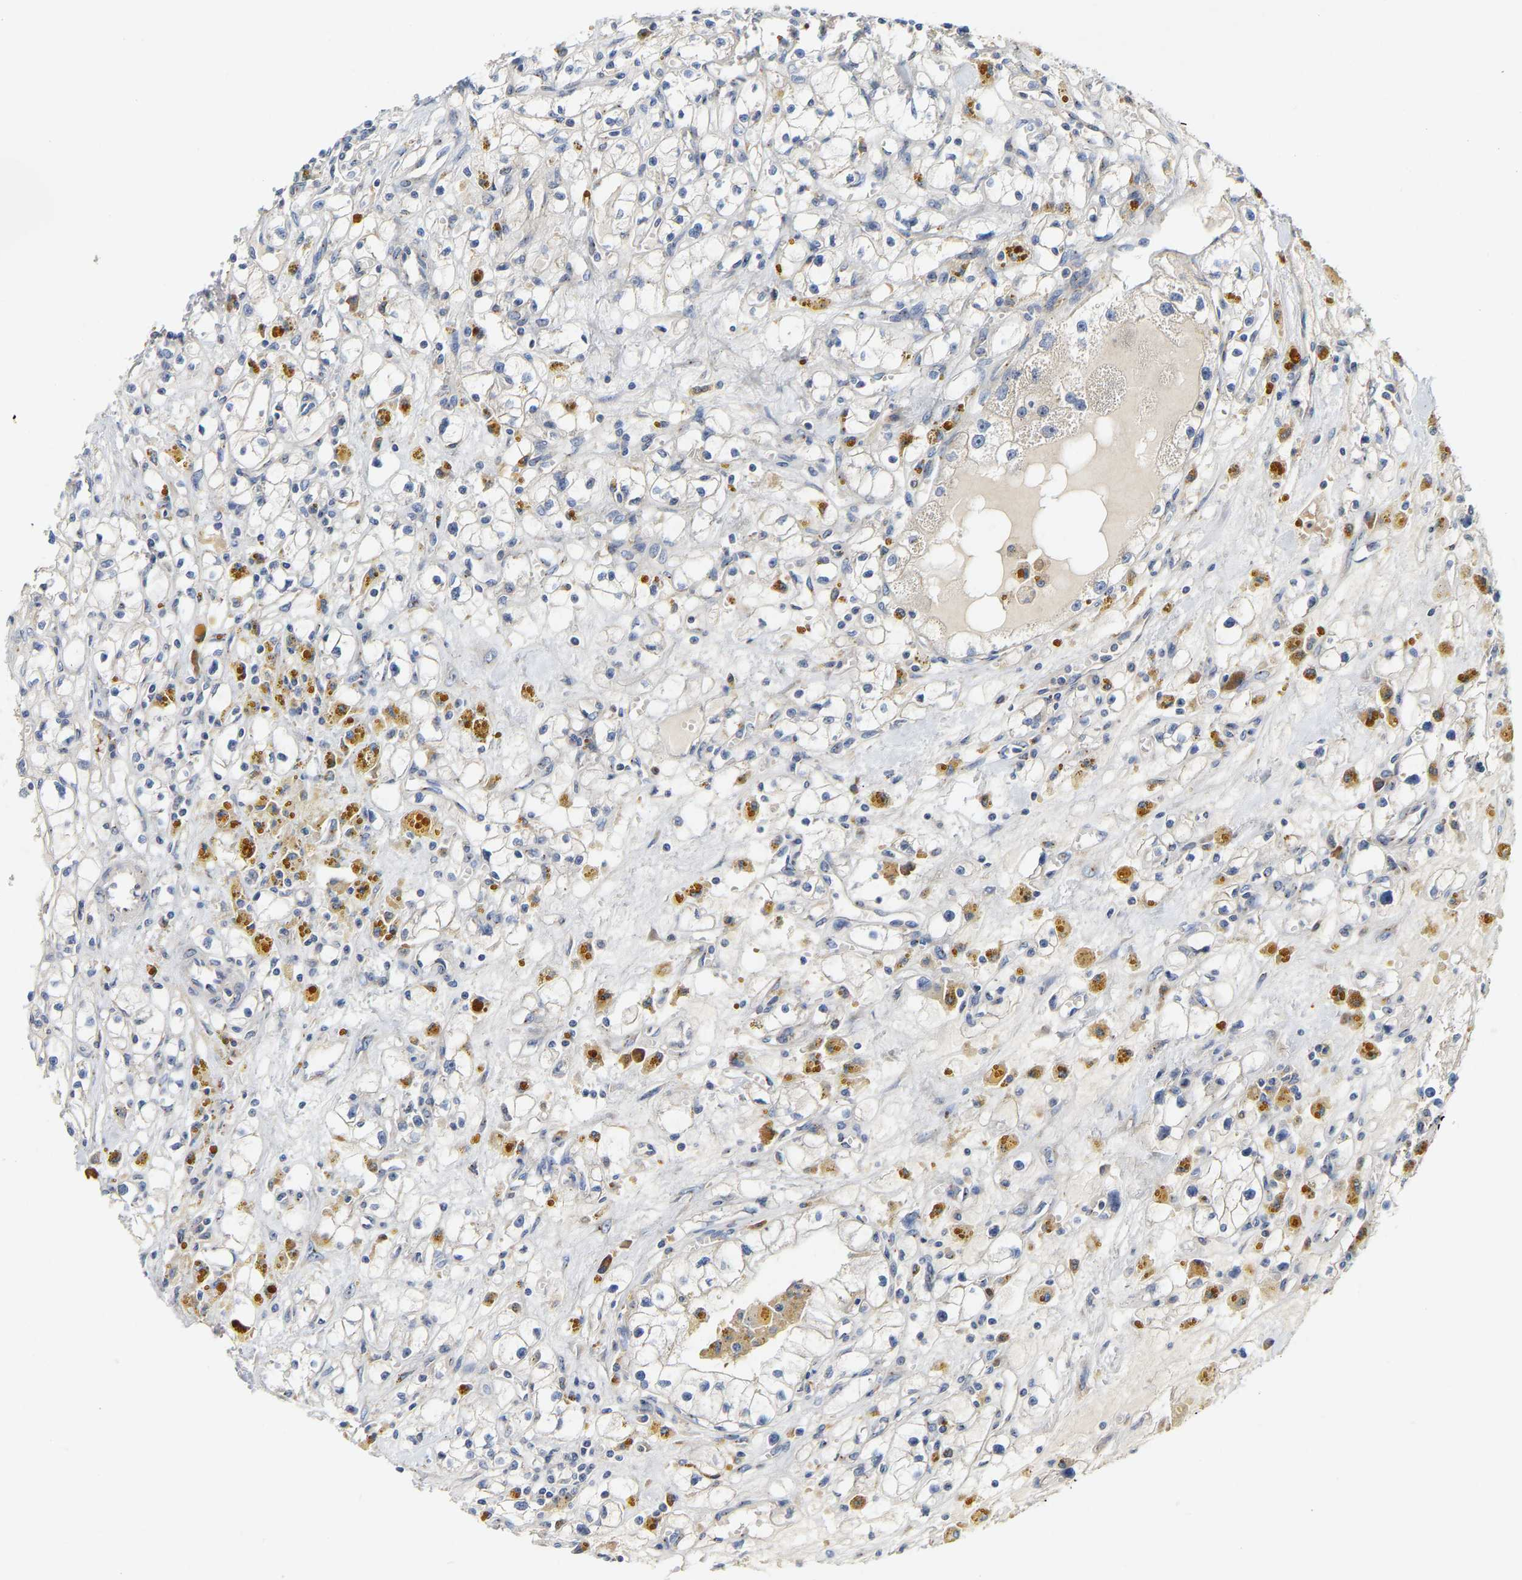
{"staining": {"intensity": "negative", "quantity": "none", "location": "none"}, "tissue": "renal cancer", "cell_type": "Tumor cells", "image_type": "cancer", "snomed": [{"axis": "morphology", "description": "Adenocarcinoma, NOS"}, {"axis": "topography", "description": "Kidney"}], "caption": "A micrograph of human renal cancer is negative for staining in tumor cells.", "gene": "PCNT", "patient": {"sex": "male", "age": 56}}